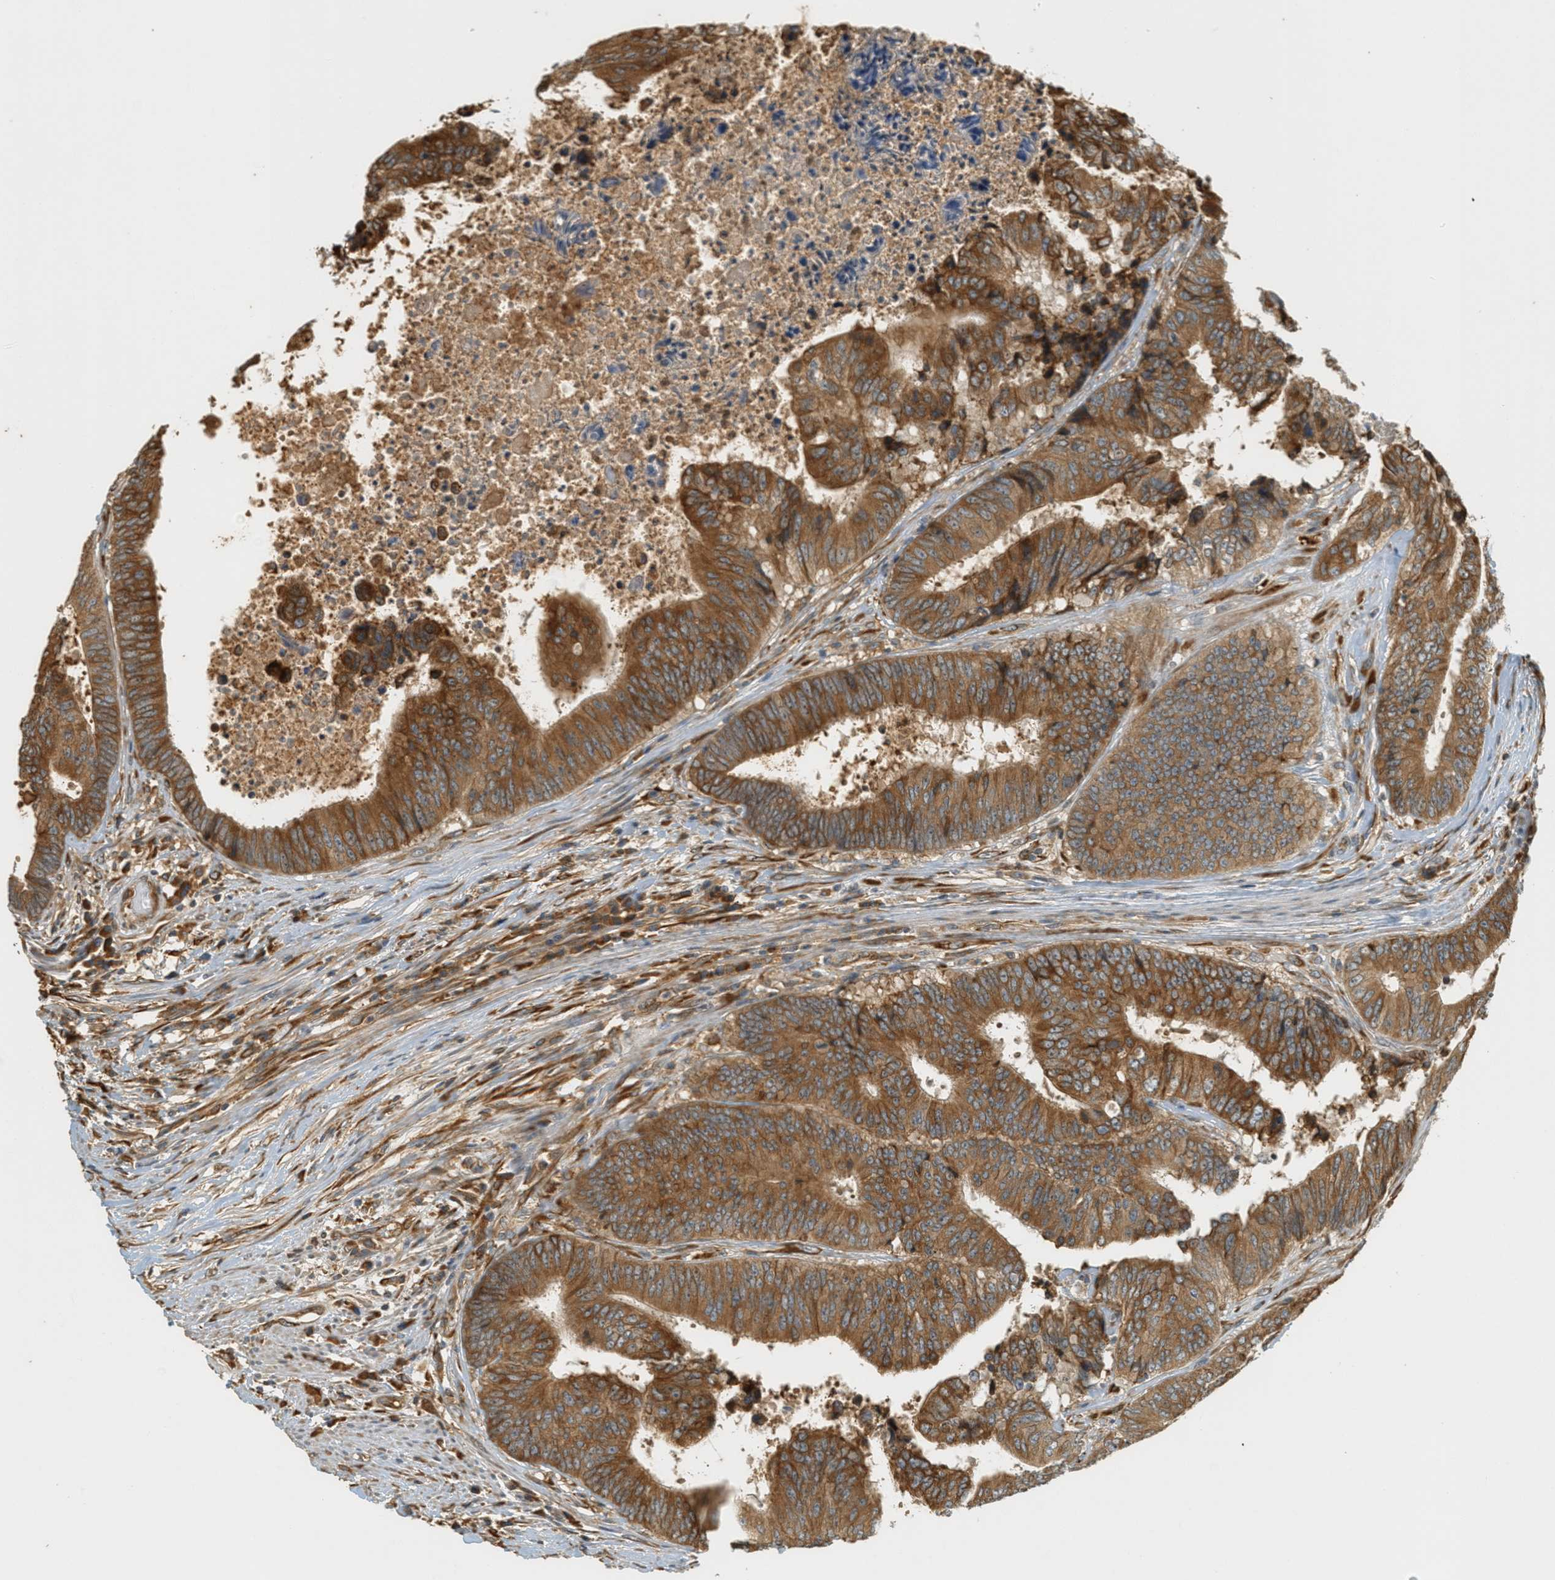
{"staining": {"intensity": "moderate", "quantity": ">75%", "location": "cytoplasmic/membranous"}, "tissue": "colorectal cancer", "cell_type": "Tumor cells", "image_type": "cancer", "snomed": [{"axis": "morphology", "description": "Adenocarcinoma, NOS"}, {"axis": "topography", "description": "Rectum"}], "caption": "Colorectal cancer (adenocarcinoma) stained with DAB IHC shows medium levels of moderate cytoplasmic/membranous expression in about >75% of tumor cells. The staining is performed using DAB (3,3'-diaminobenzidine) brown chromogen to label protein expression. The nuclei are counter-stained blue using hematoxylin.", "gene": "PDK1", "patient": {"sex": "male", "age": 72}}